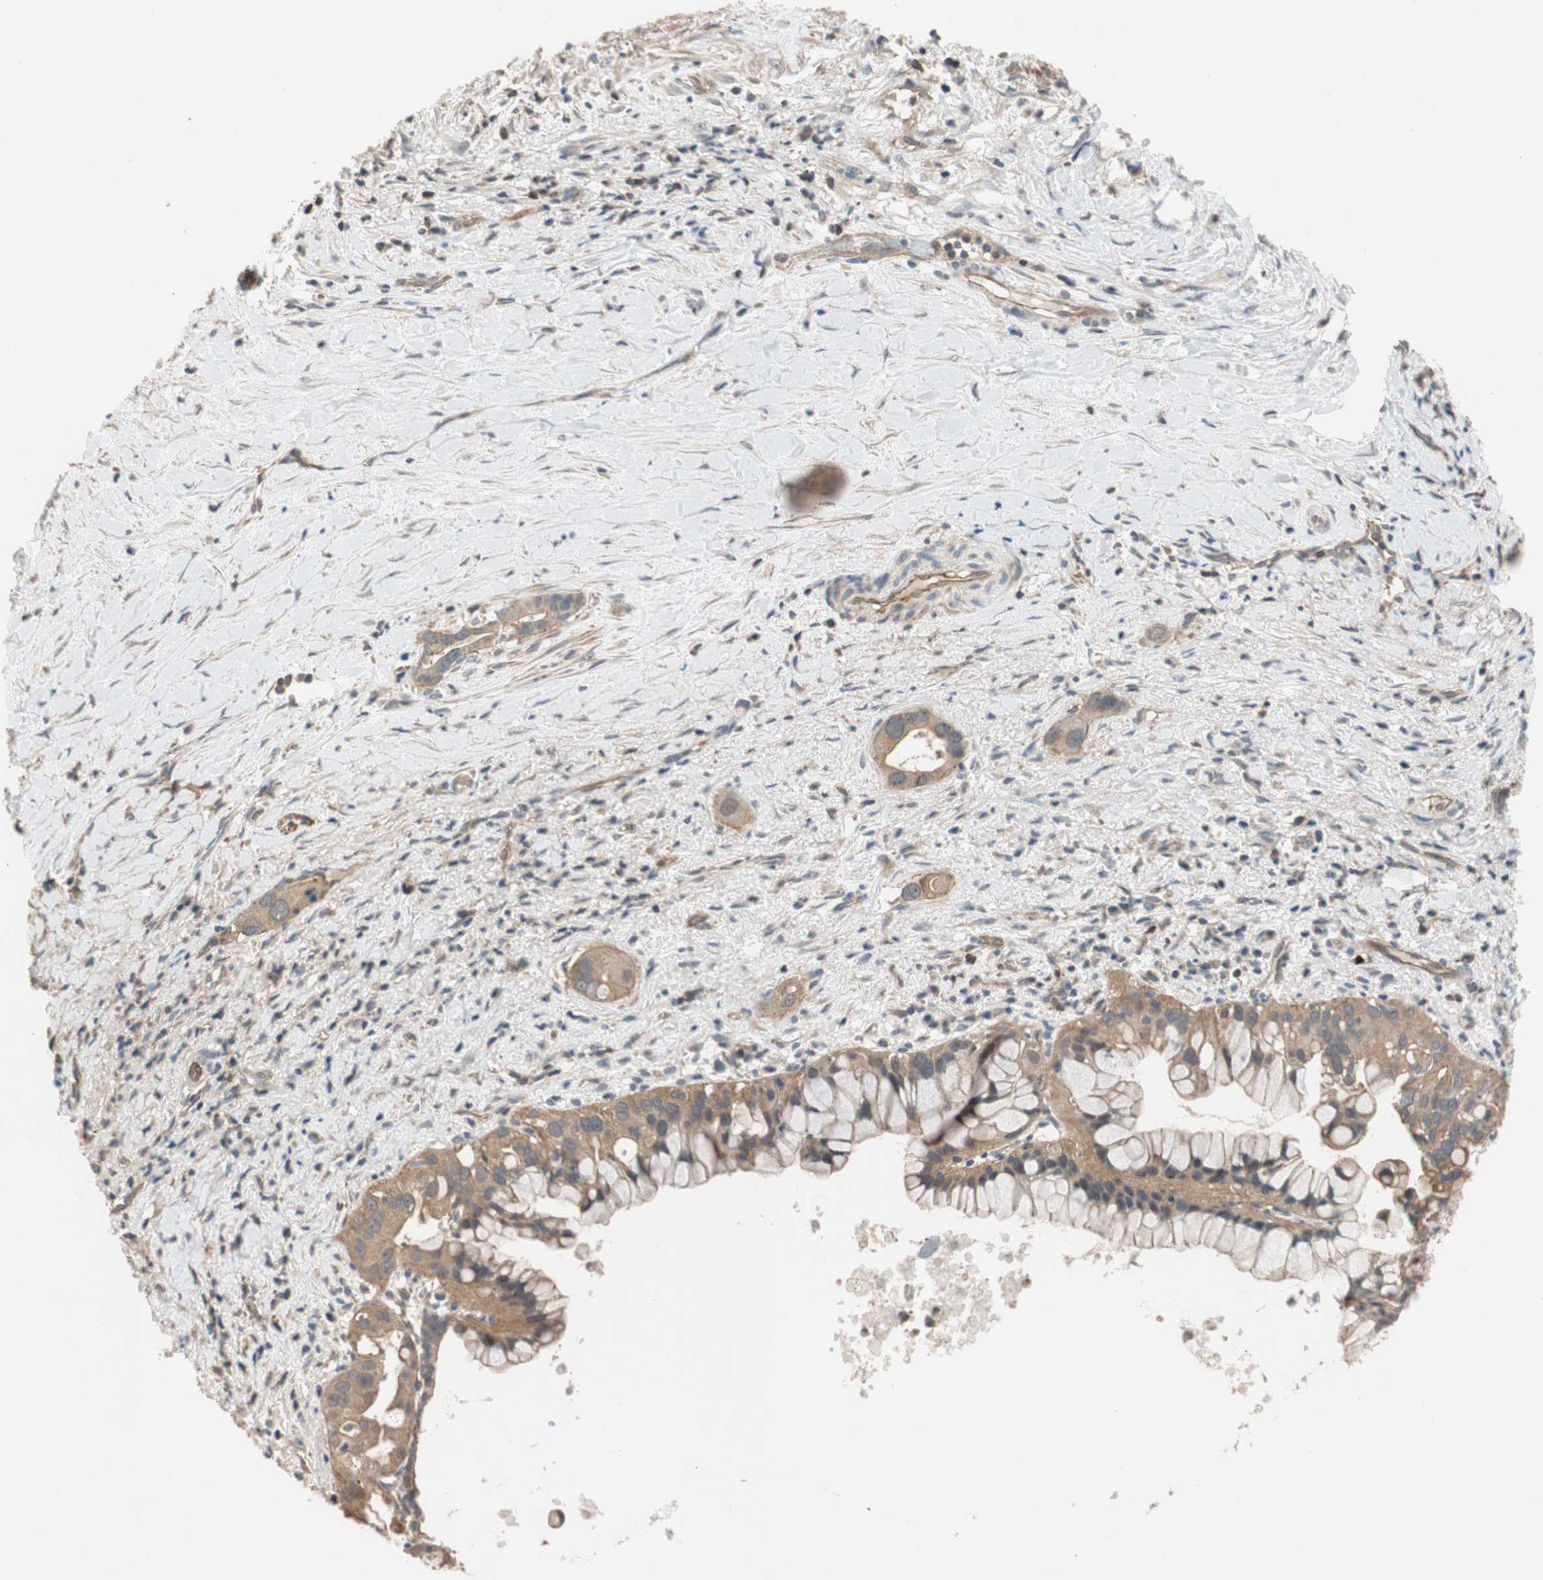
{"staining": {"intensity": "moderate", "quantity": ">75%", "location": "cytoplasmic/membranous"}, "tissue": "liver cancer", "cell_type": "Tumor cells", "image_type": "cancer", "snomed": [{"axis": "morphology", "description": "Cholangiocarcinoma"}, {"axis": "topography", "description": "Liver"}], "caption": "An image of liver cholangiocarcinoma stained for a protein demonstrates moderate cytoplasmic/membranous brown staining in tumor cells. Immunohistochemistry stains the protein in brown and the nuclei are stained blue.", "gene": "MAP4K2", "patient": {"sex": "female", "age": 65}}